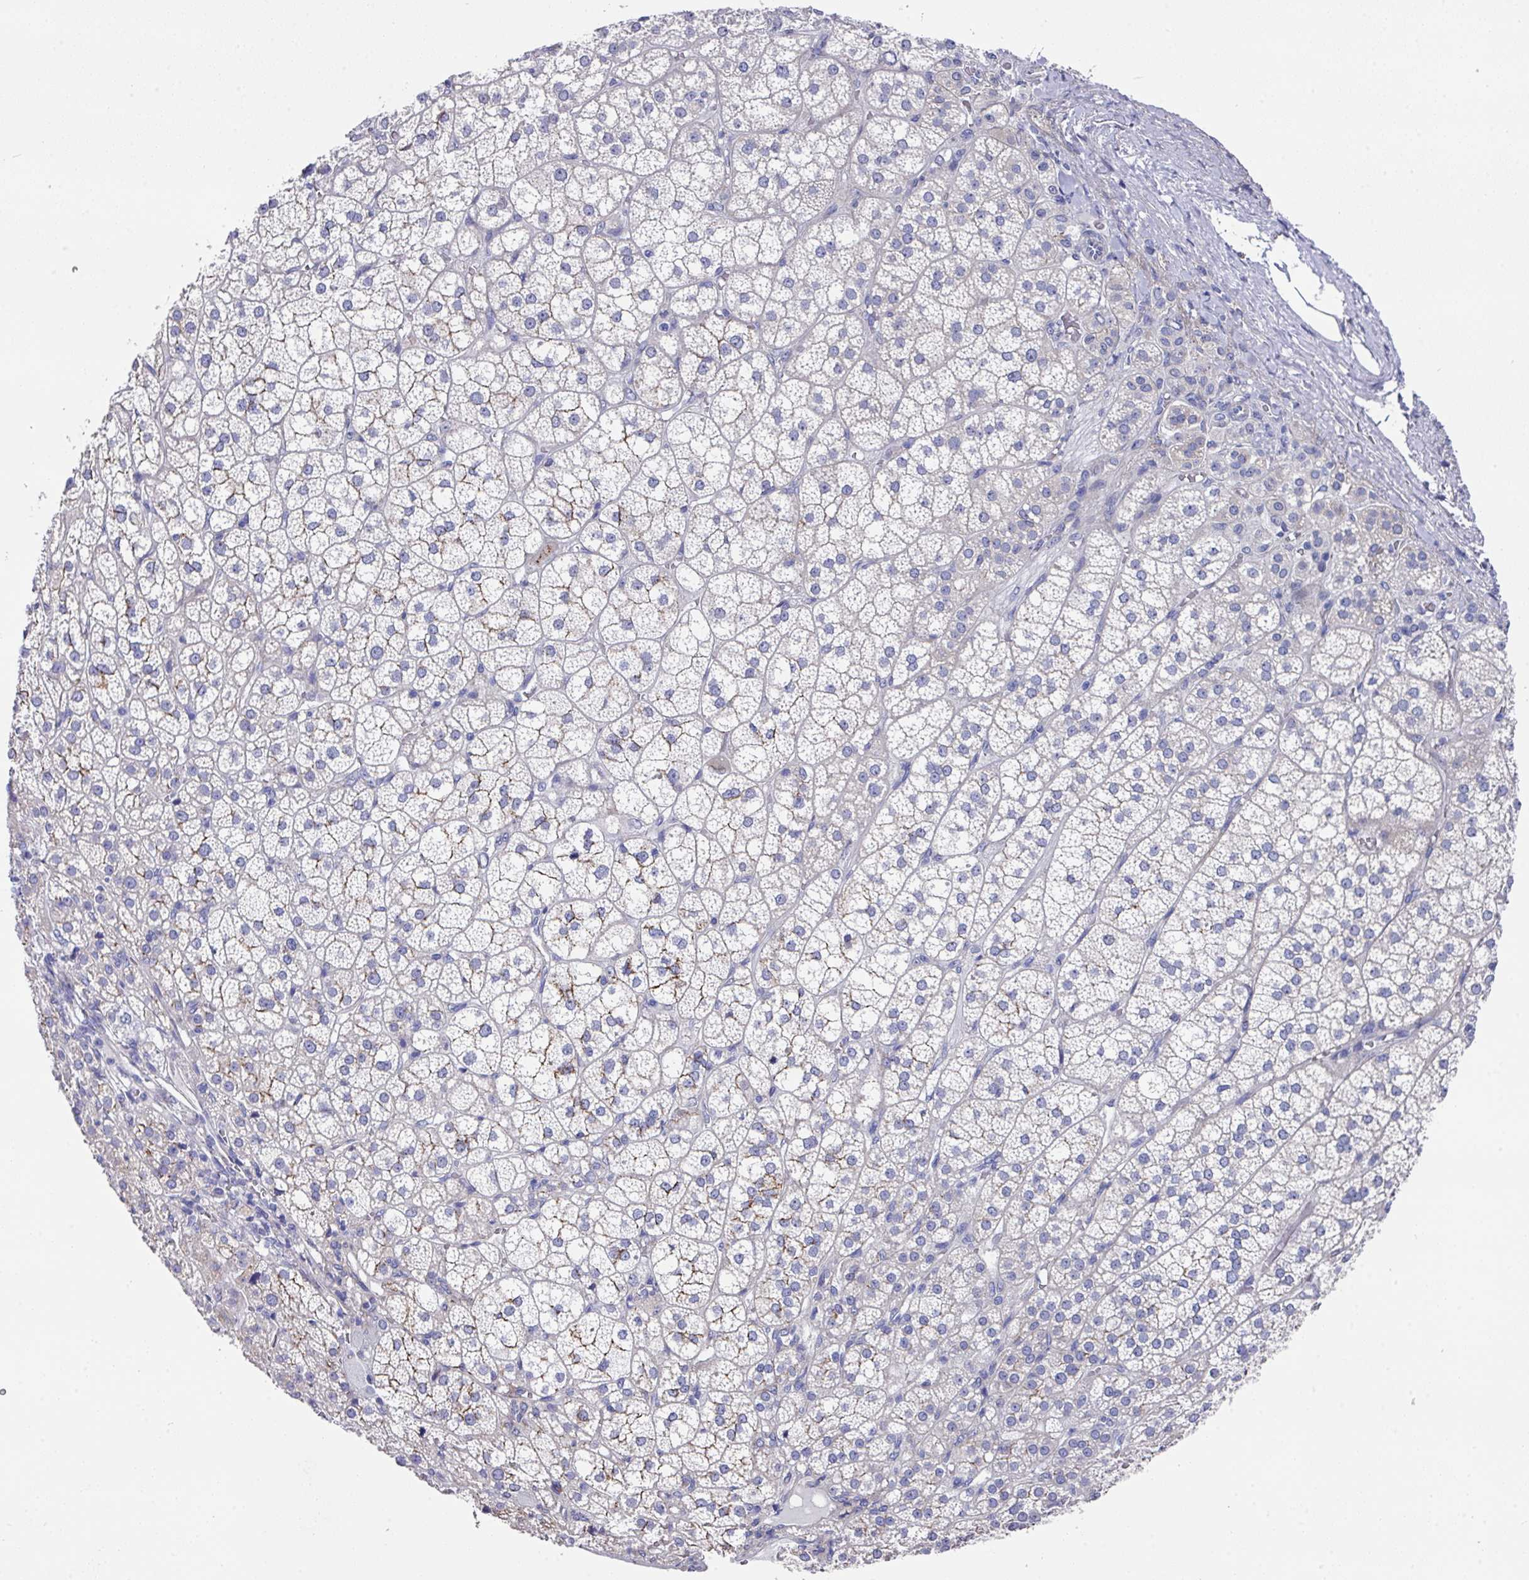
{"staining": {"intensity": "moderate", "quantity": "<25%", "location": "cytoplasmic/membranous"}, "tissue": "adrenal gland", "cell_type": "Glandular cells", "image_type": "normal", "snomed": [{"axis": "morphology", "description": "Normal tissue, NOS"}, {"axis": "topography", "description": "Adrenal gland"}], "caption": "Adrenal gland stained with a protein marker demonstrates moderate staining in glandular cells.", "gene": "CLDN1", "patient": {"sex": "female", "age": 60}}